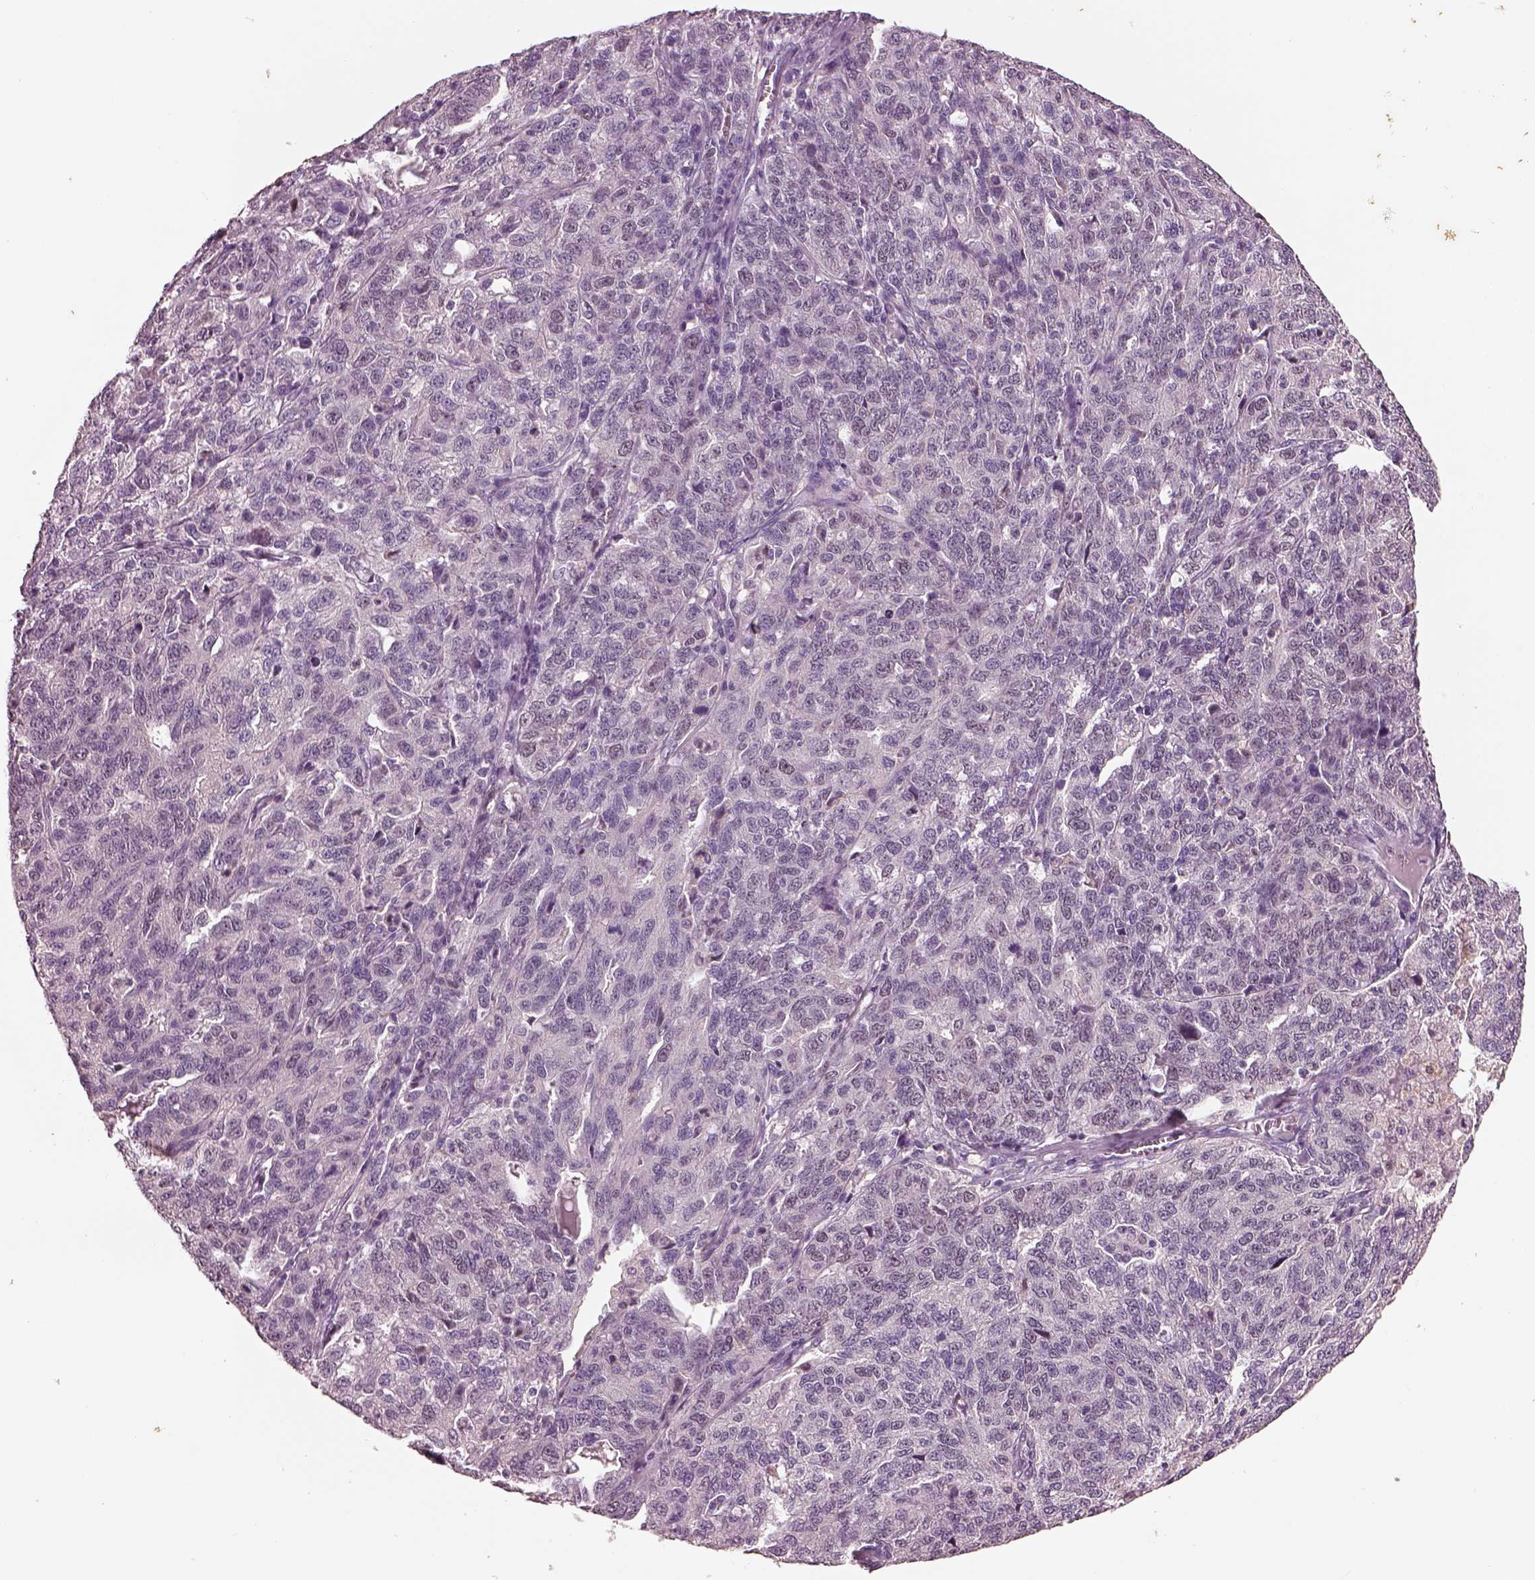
{"staining": {"intensity": "negative", "quantity": "none", "location": "none"}, "tissue": "ovarian cancer", "cell_type": "Tumor cells", "image_type": "cancer", "snomed": [{"axis": "morphology", "description": "Cystadenocarcinoma, serous, NOS"}, {"axis": "topography", "description": "Ovary"}], "caption": "Tumor cells show no significant expression in ovarian cancer.", "gene": "ELSPBP1", "patient": {"sex": "female", "age": 71}}